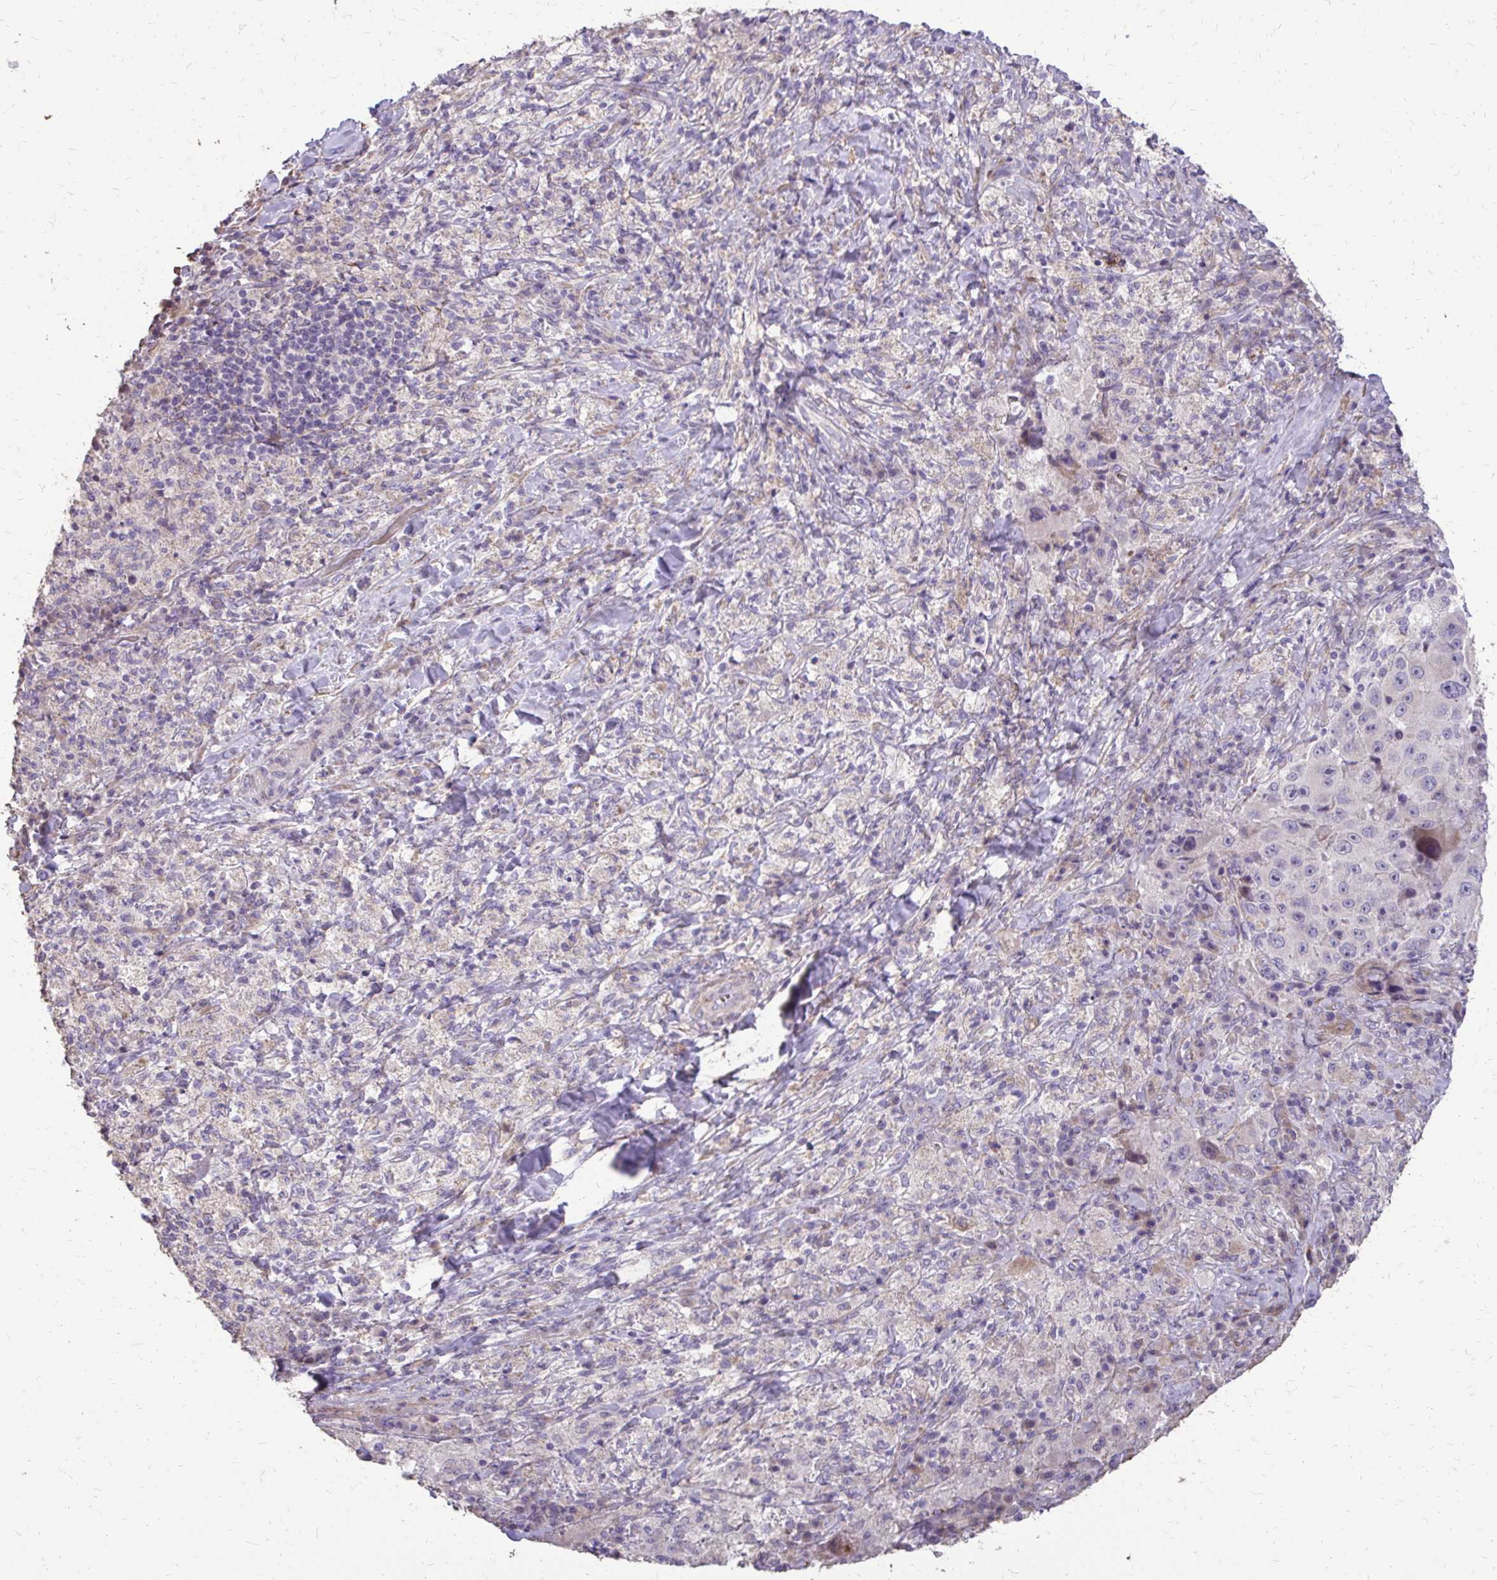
{"staining": {"intensity": "negative", "quantity": "none", "location": "none"}, "tissue": "melanoma", "cell_type": "Tumor cells", "image_type": "cancer", "snomed": [{"axis": "morphology", "description": "Malignant melanoma, Metastatic site"}, {"axis": "topography", "description": "Lymph node"}], "caption": "There is no significant positivity in tumor cells of malignant melanoma (metastatic site).", "gene": "MYORG", "patient": {"sex": "male", "age": 62}}